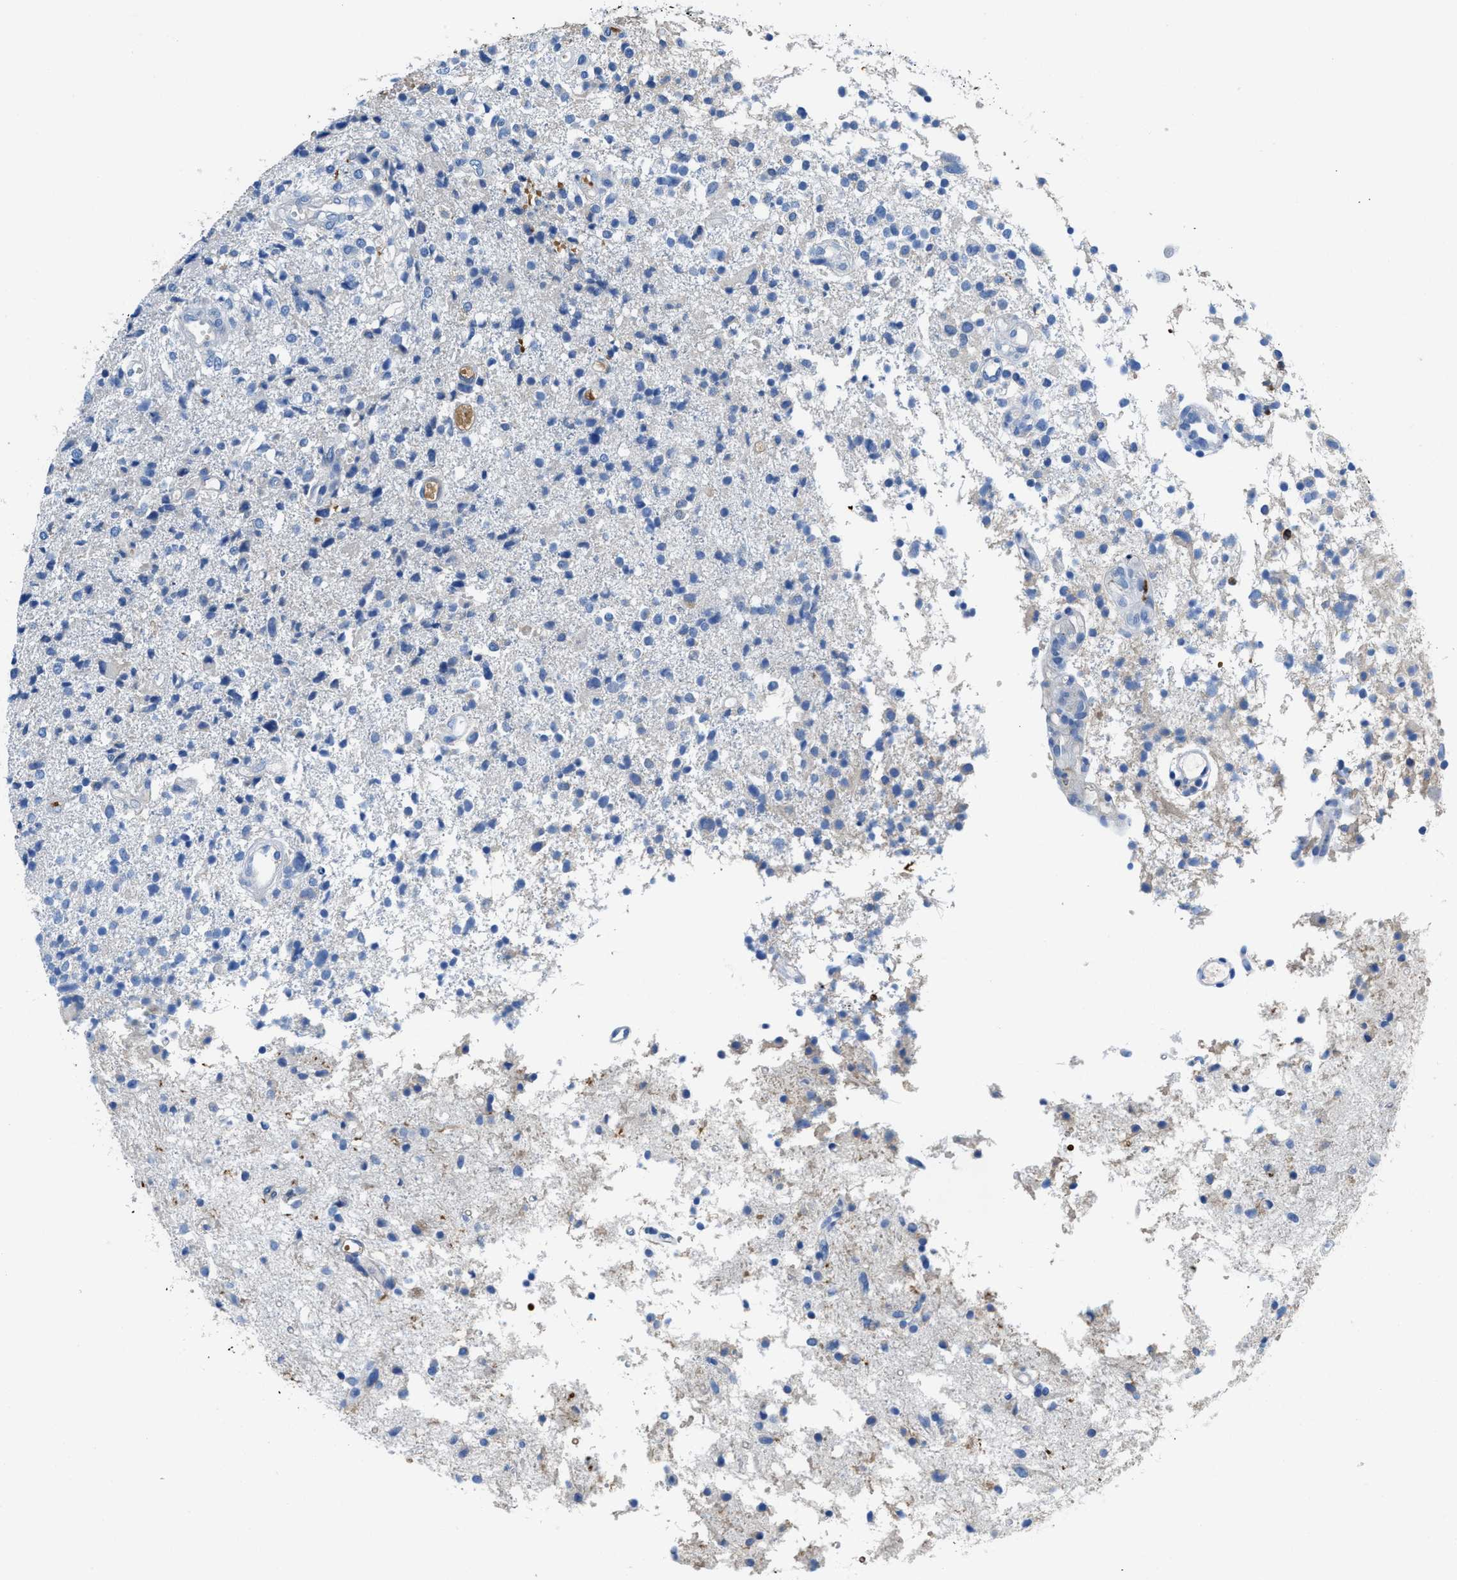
{"staining": {"intensity": "negative", "quantity": "none", "location": "none"}, "tissue": "glioma", "cell_type": "Tumor cells", "image_type": "cancer", "snomed": [{"axis": "morphology", "description": "Glioma, malignant, High grade"}, {"axis": "topography", "description": "Brain"}], "caption": "The immunohistochemistry image has no significant expression in tumor cells of malignant high-grade glioma tissue.", "gene": "NEB", "patient": {"sex": "female", "age": 59}}